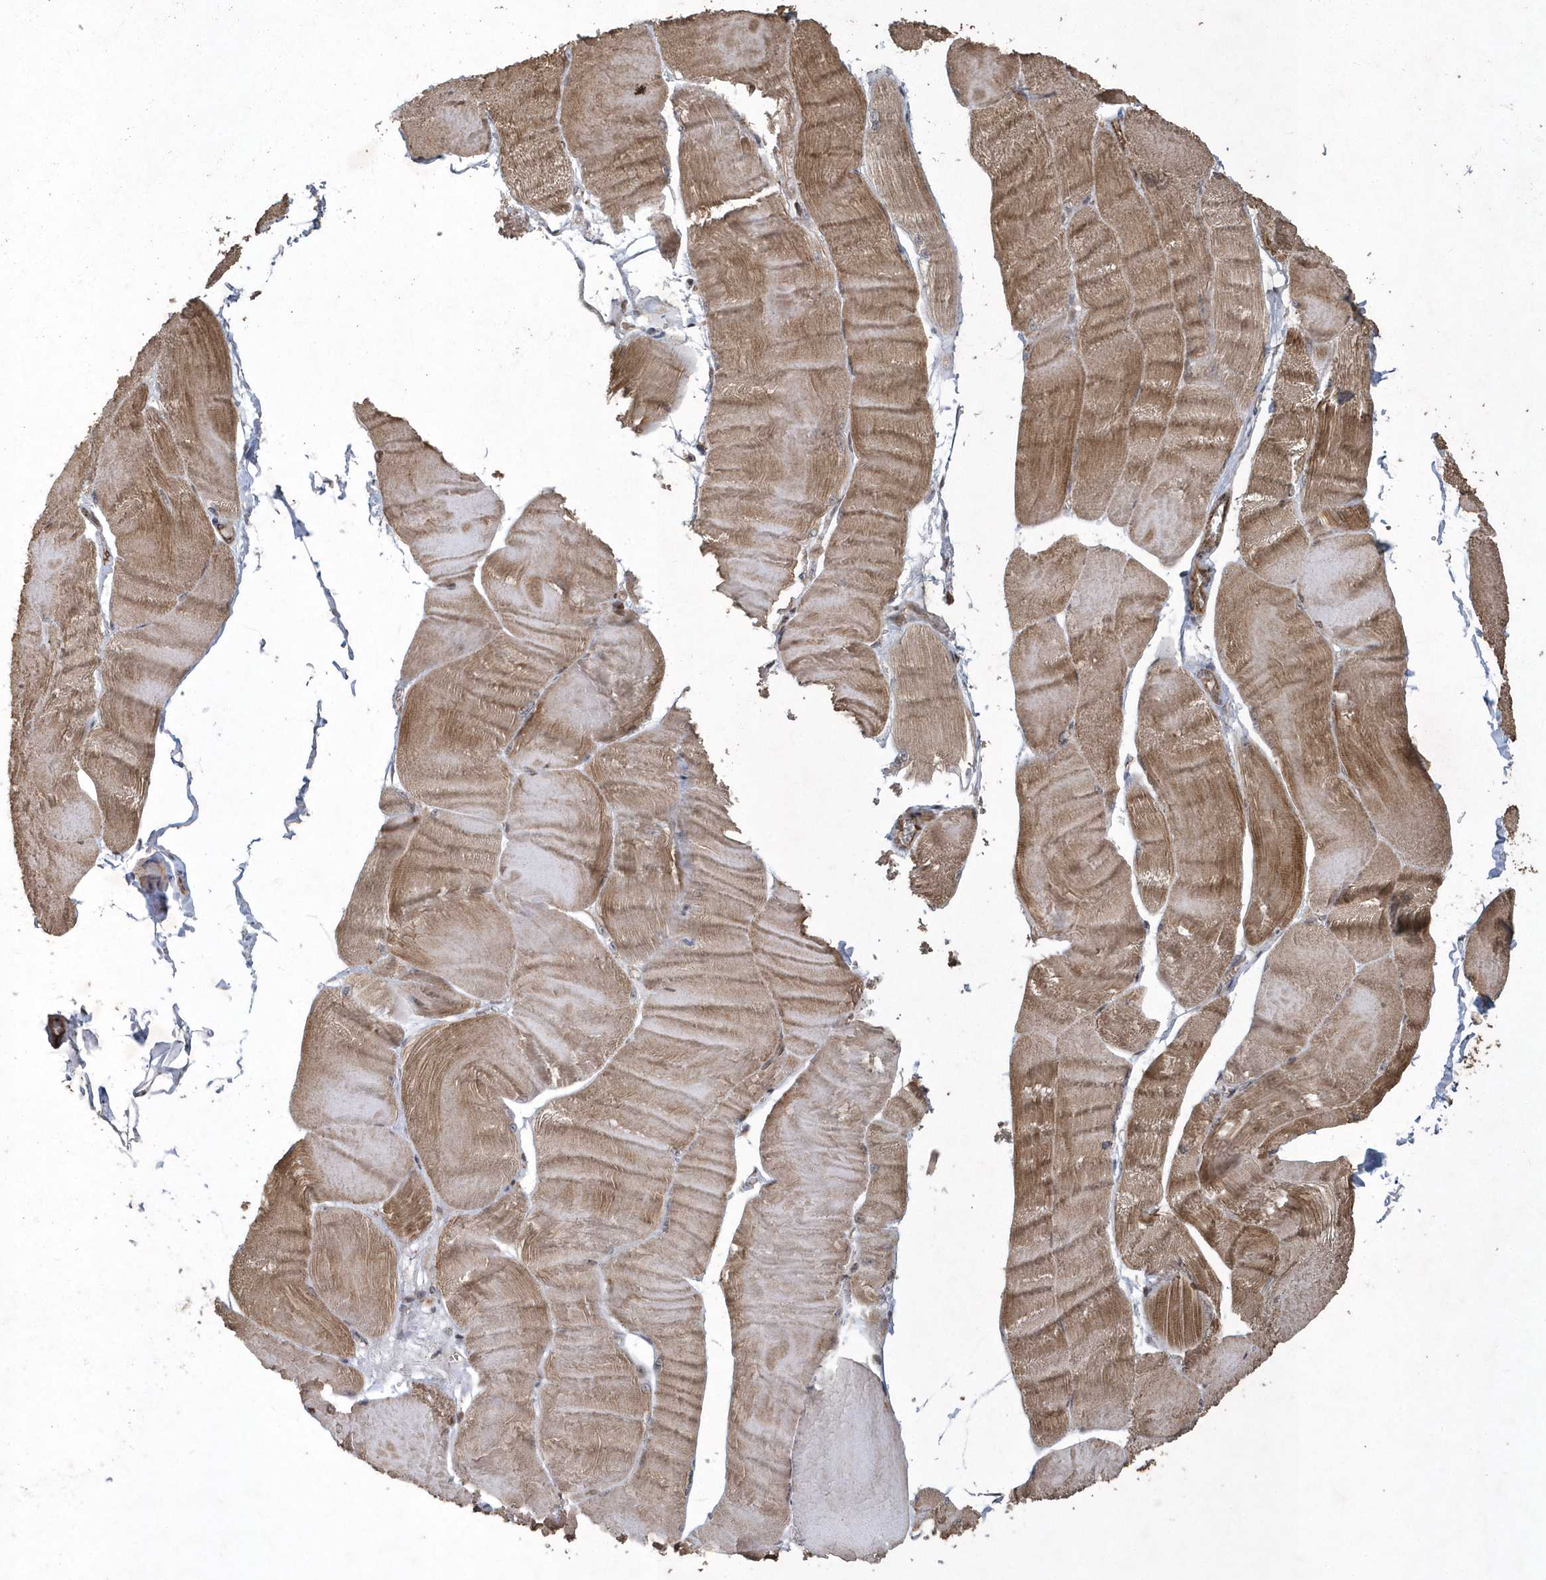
{"staining": {"intensity": "moderate", "quantity": ">75%", "location": "cytoplasmic/membranous"}, "tissue": "skeletal muscle", "cell_type": "Myocytes", "image_type": "normal", "snomed": [{"axis": "morphology", "description": "Normal tissue, NOS"}, {"axis": "morphology", "description": "Basal cell carcinoma"}, {"axis": "topography", "description": "Skeletal muscle"}], "caption": "Moderate cytoplasmic/membranous positivity is identified in approximately >75% of myocytes in unremarkable skeletal muscle.", "gene": "N4BP2", "patient": {"sex": "female", "age": 64}}